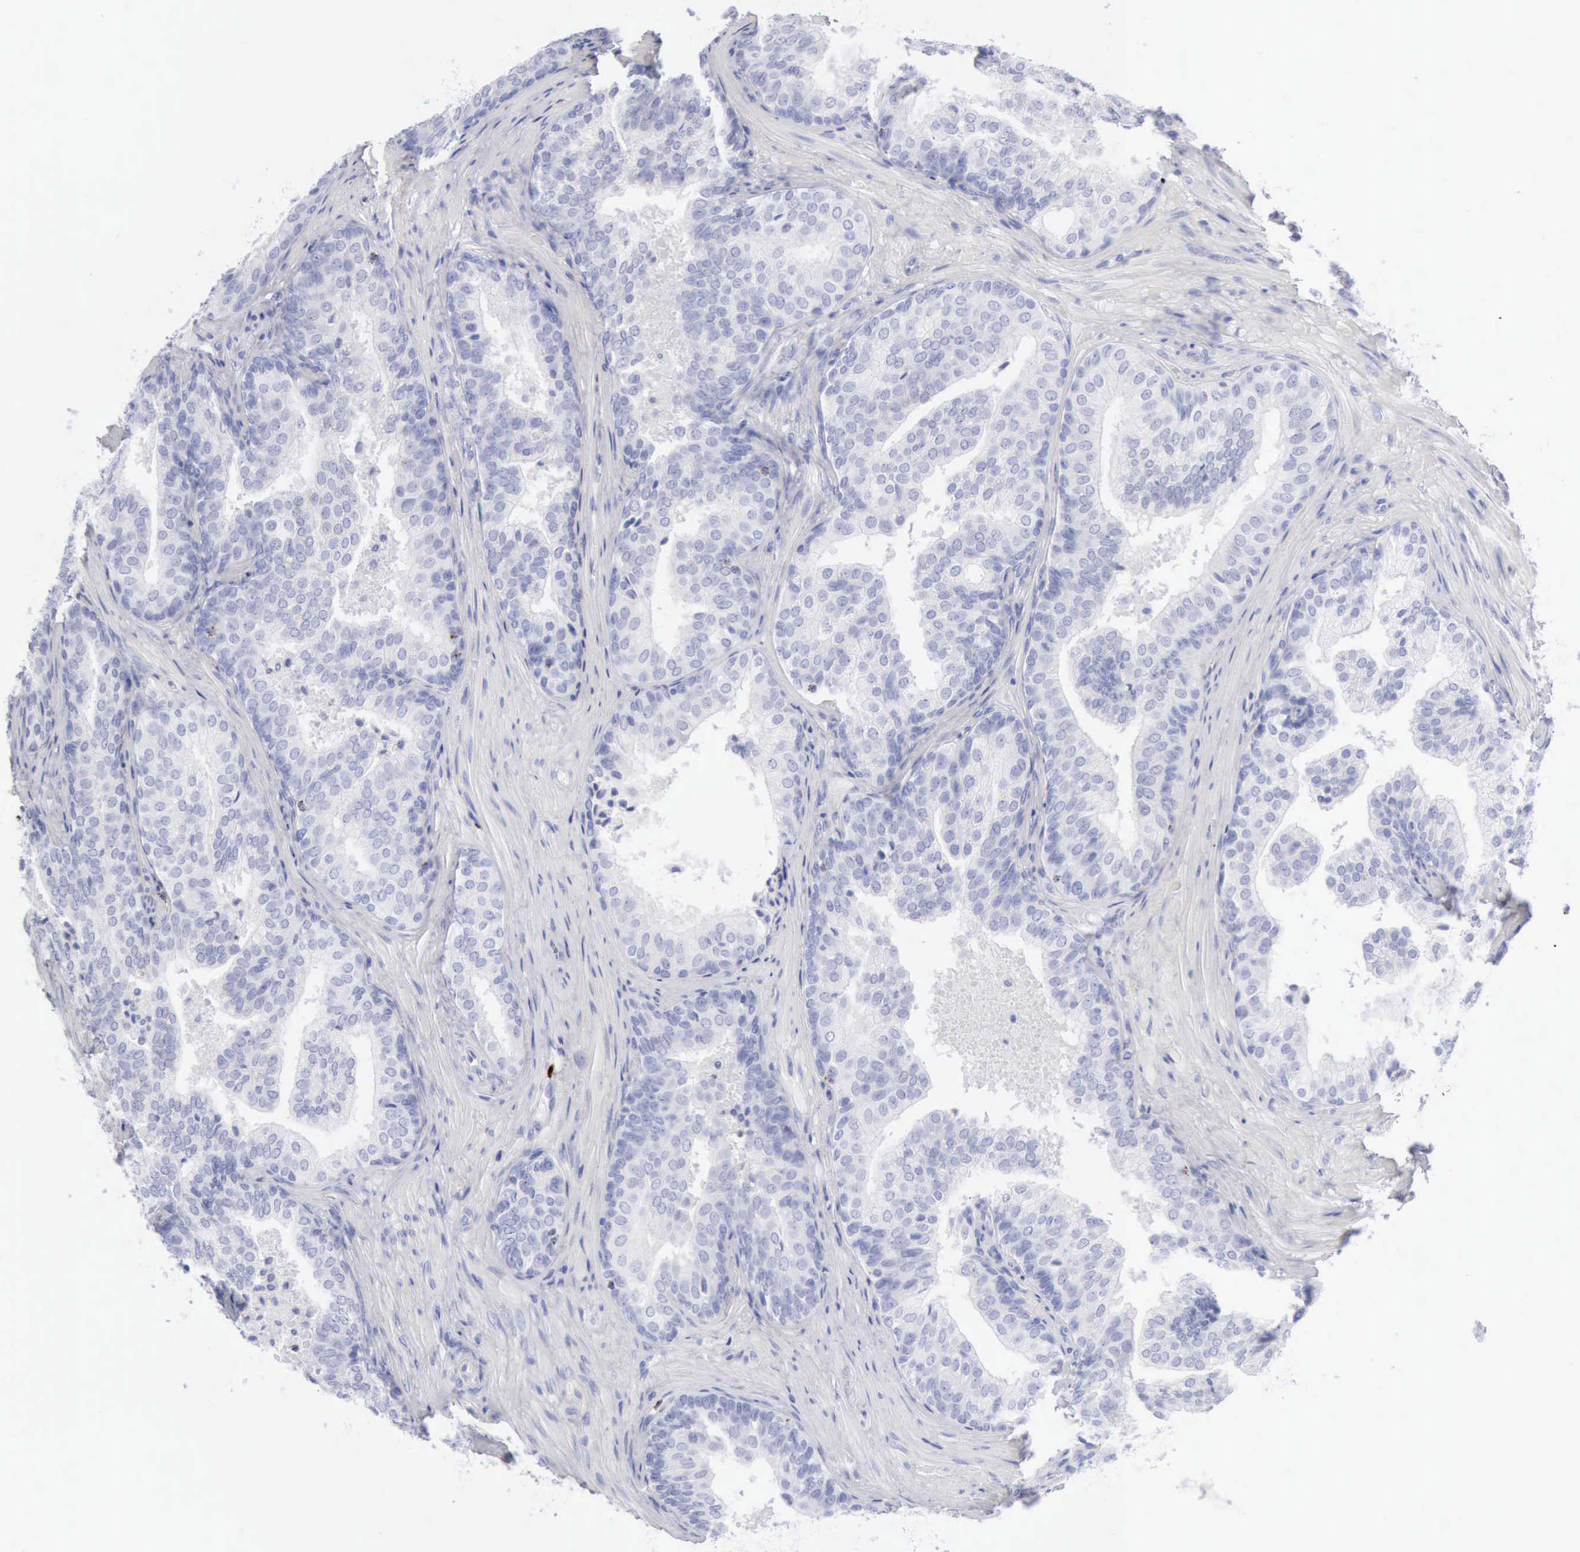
{"staining": {"intensity": "negative", "quantity": "none", "location": "none"}, "tissue": "prostate cancer", "cell_type": "Tumor cells", "image_type": "cancer", "snomed": [{"axis": "morphology", "description": "Adenocarcinoma, Low grade"}, {"axis": "topography", "description": "Prostate"}], "caption": "Immunohistochemistry micrograph of neoplastic tissue: human prostate adenocarcinoma (low-grade) stained with DAB (3,3'-diaminobenzidine) demonstrates no significant protein expression in tumor cells.", "gene": "GZMB", "patient": {"sex": "male", "age": 69}}